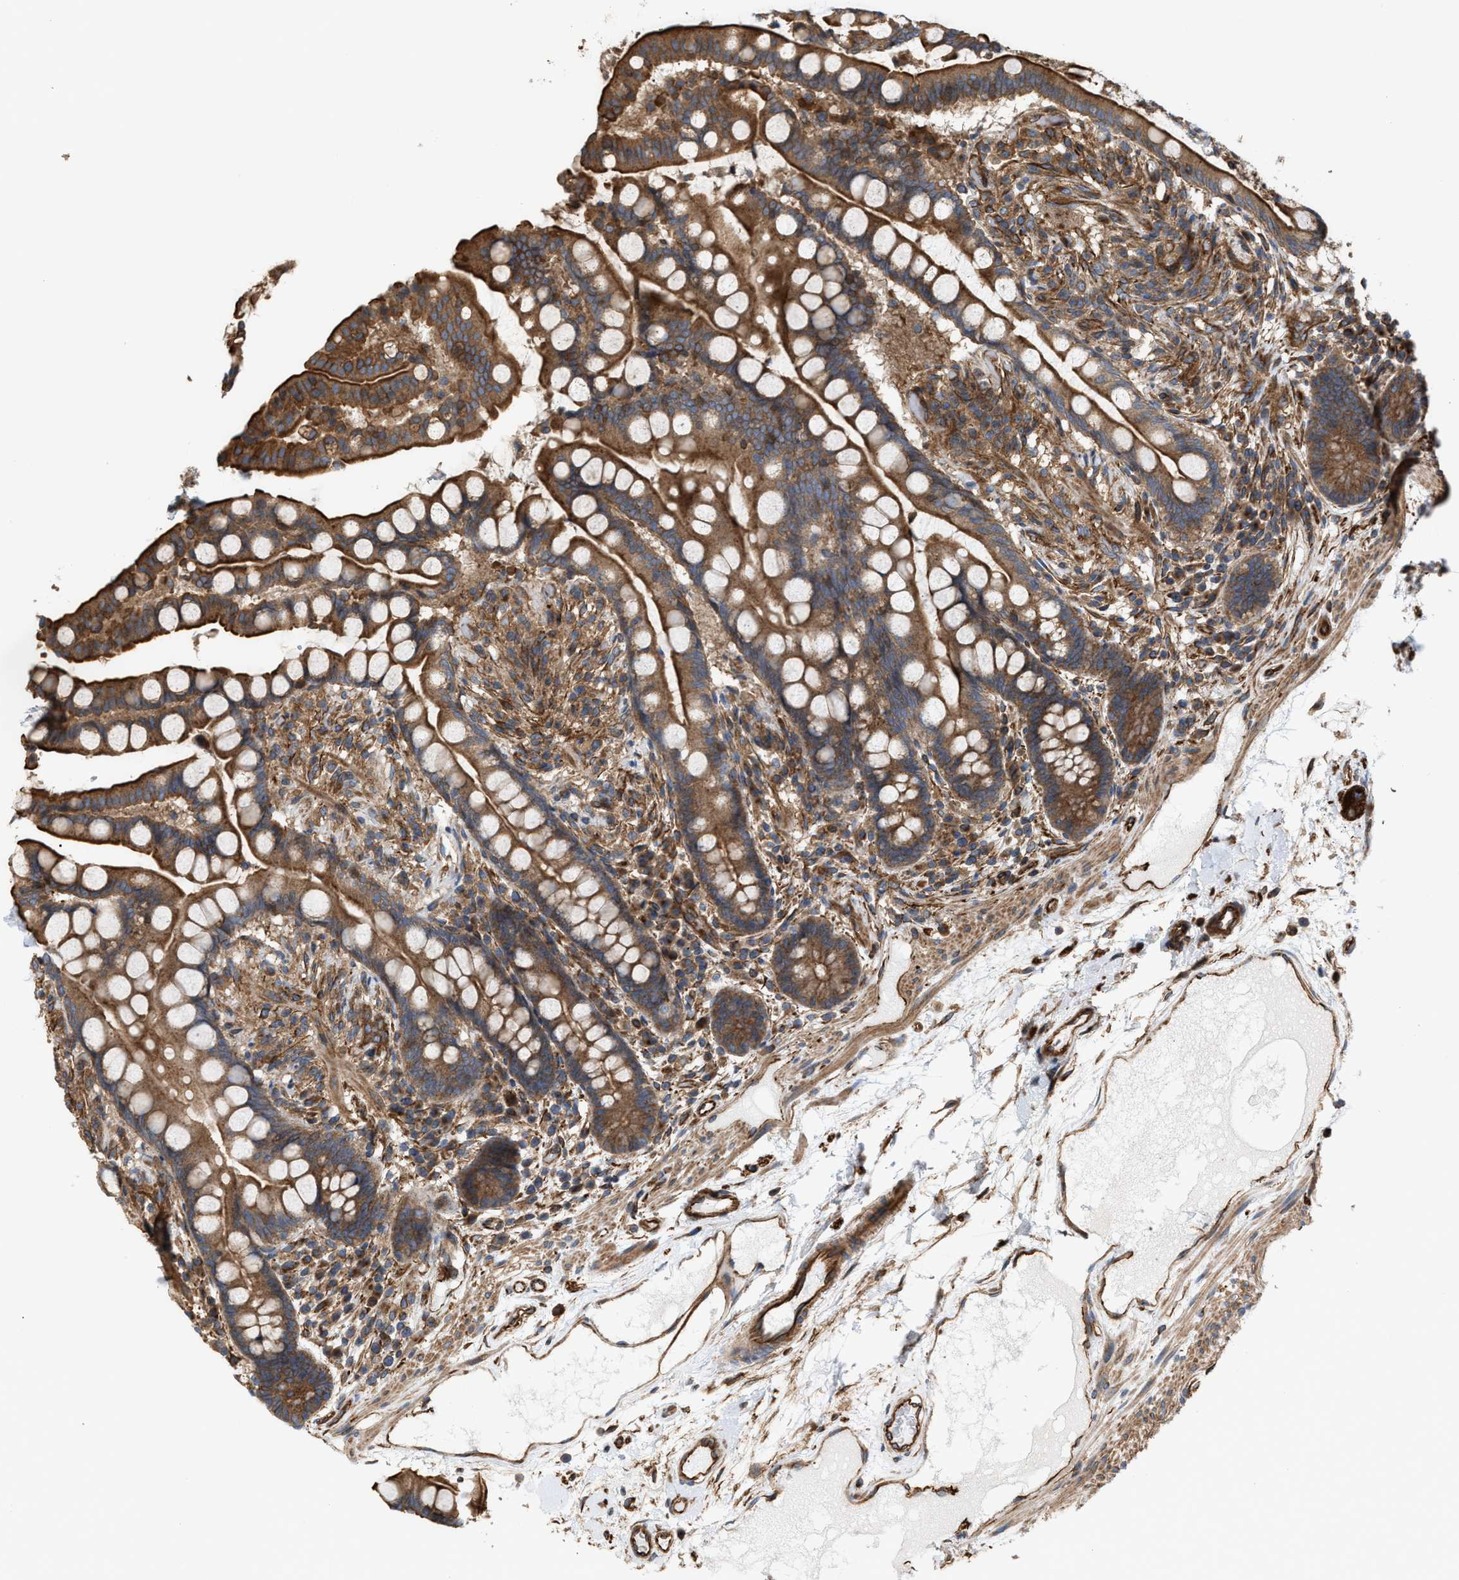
{"staining": {"intensity": "strong", "quantity": ">75%", "location": "cytoplasmic/membranous"}, "tissue": "colon", "cell_type": "Endothelial cells", "image_type": "normal", "snomed": [{"axis": "morphology", "description": "Normal tissue, NOS"}, {"axis": "topography", "description": "Colon"}], "caption": "High-magnification brightfield microscopy of benign colon stained with DAB (brown) and counterstained with hematoxylin (blue). endothelial cells exhibit strong cytoplasmic/membranous staining is appreciated in about>75% of cells.", "gene": "EPS15L1", "patient": {"sex": "male", "age": 73}}